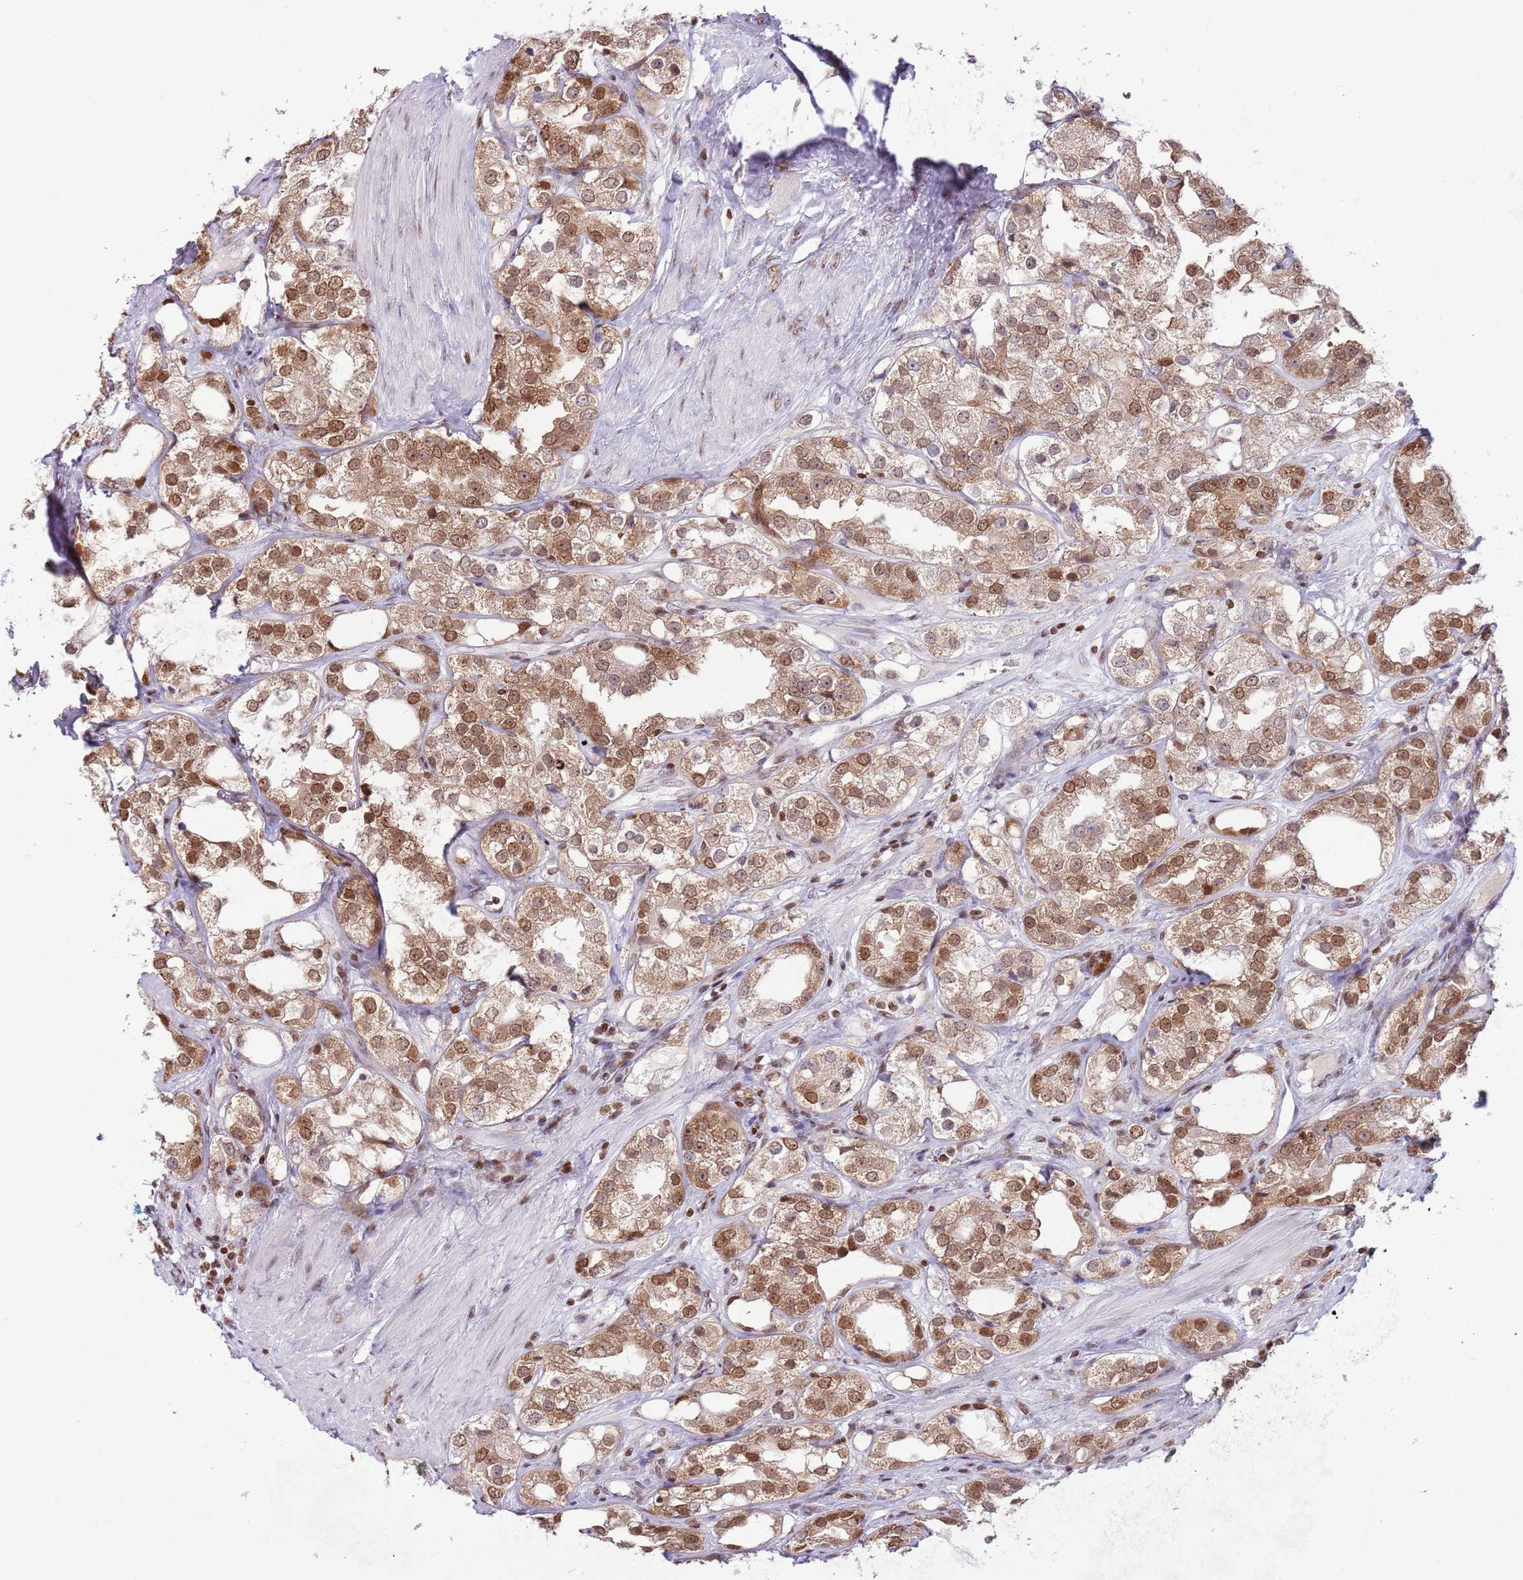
{"staining": {"intensity": "moderate", "quantity": ">75%", "location": "nuclear"}, "tissue": "prostate cancer", "cell_type": "Tumor cells", "image_type": "cancer", "snomed": [{"axis": "morphology", "description": "Adenocarcinoma, NOS"}, {"axis": "topography", "description": "Prostate"}], "caption": "A high-resolution image shows immunohistochemistry (IHC) staining of adenocarcinoma (prostate), which exhibits moderate nuclear staining in approximately >75% of tumor cells. Using DAB (3,3'-diaminobenzidine) (brown) and hematoxylin (blue) stains, captured at high magnification using brightfield microscopy.", "gene": "SELENOH", "patient": {"sex": "male", "age": 79}}